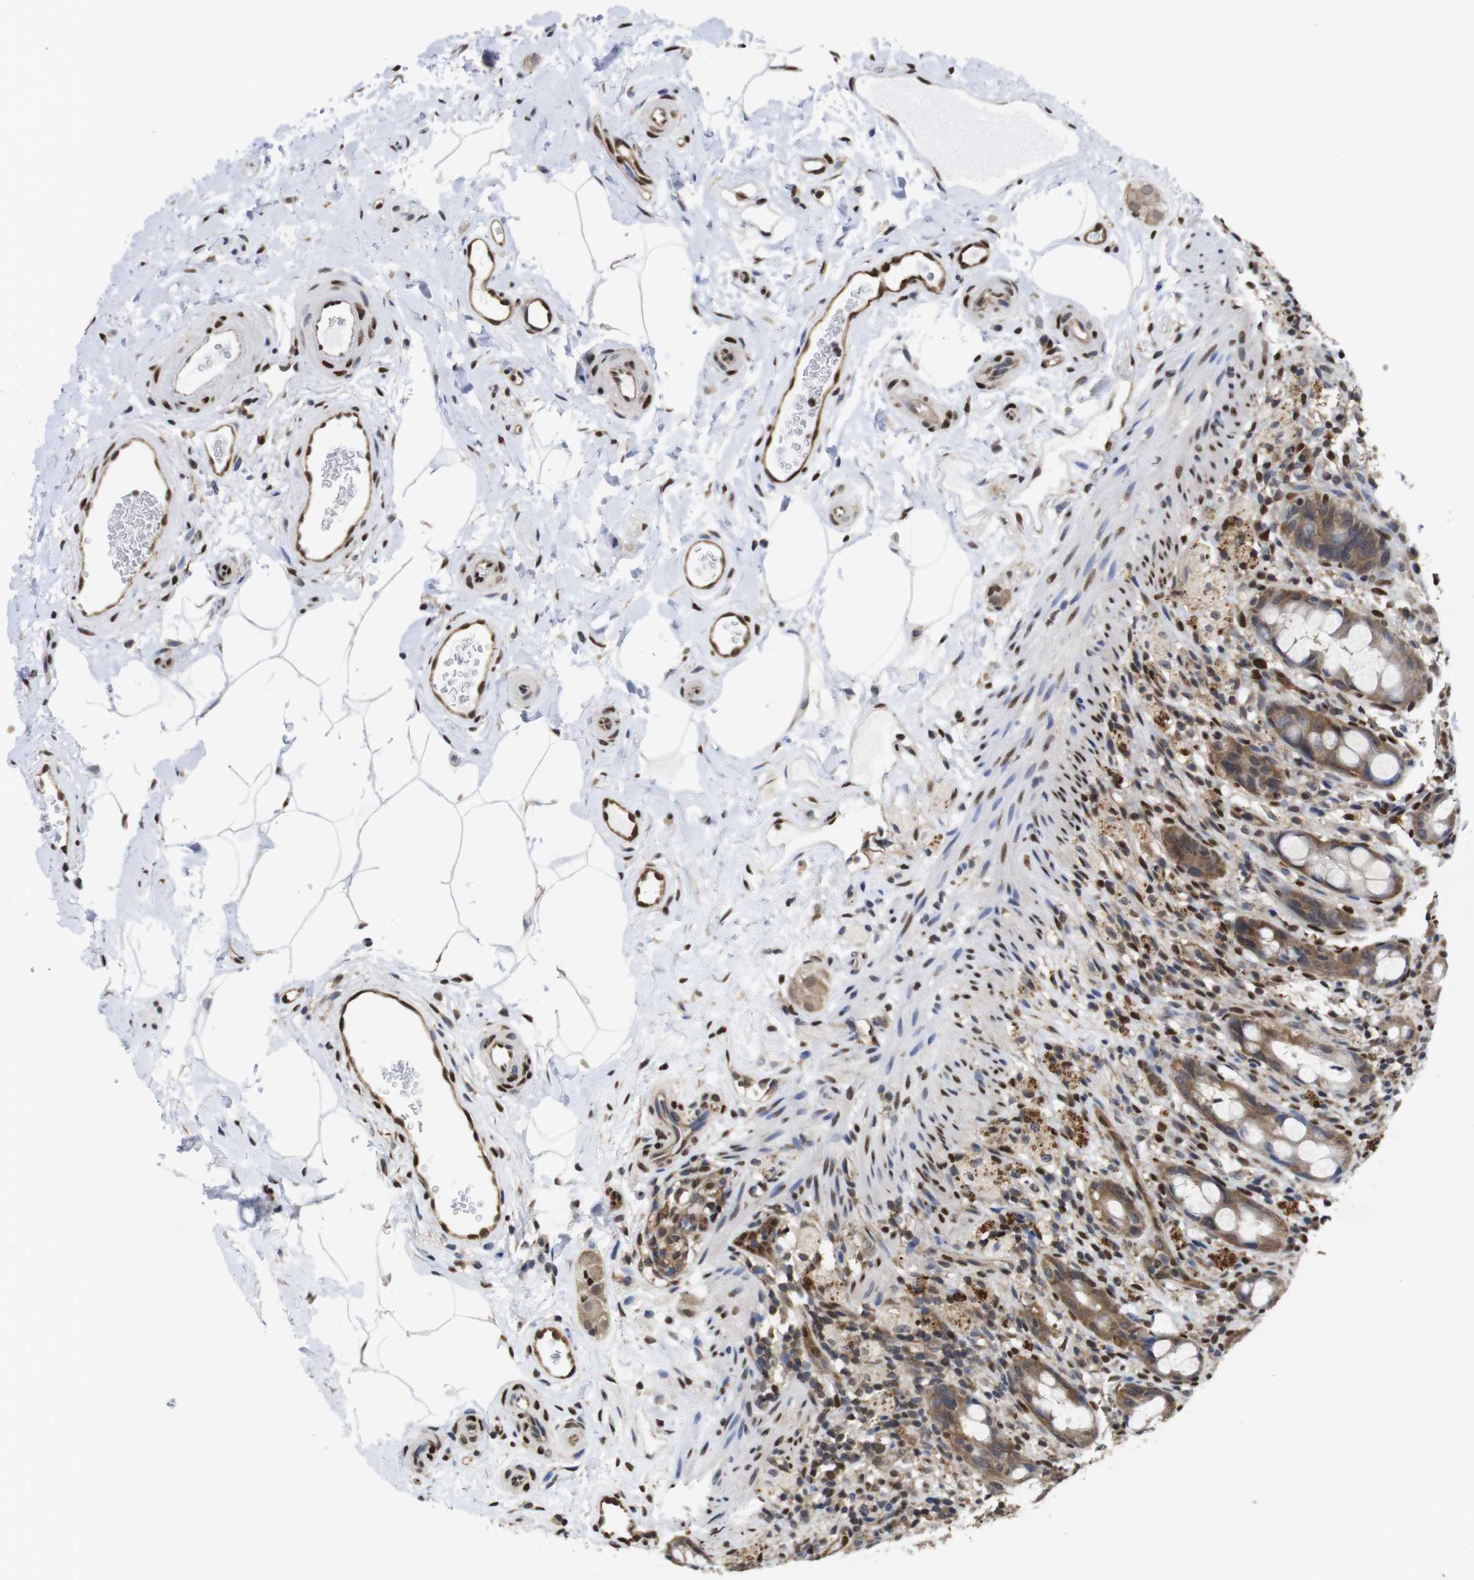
{"staining": {"intensity": "moderate", "quantity": ">75%", "location": "cytoplasmic/membranous"}, "tissue": "rectum", "cell_type": "Glandular cells", "image_type": "normal", "snomed": [{"axis": "morphology", "description": "Normal tissue, NOS"}, {"axis": "topography", "description": "Rectum"}], "caption": "The micrograph reveals staining of benign rectum, revealing moderate cytoplasmic/membranous protein staining (brown color) within glandular cells.", "gene": "SUMO3", "patient": {"sex": "male", "age": 44}}